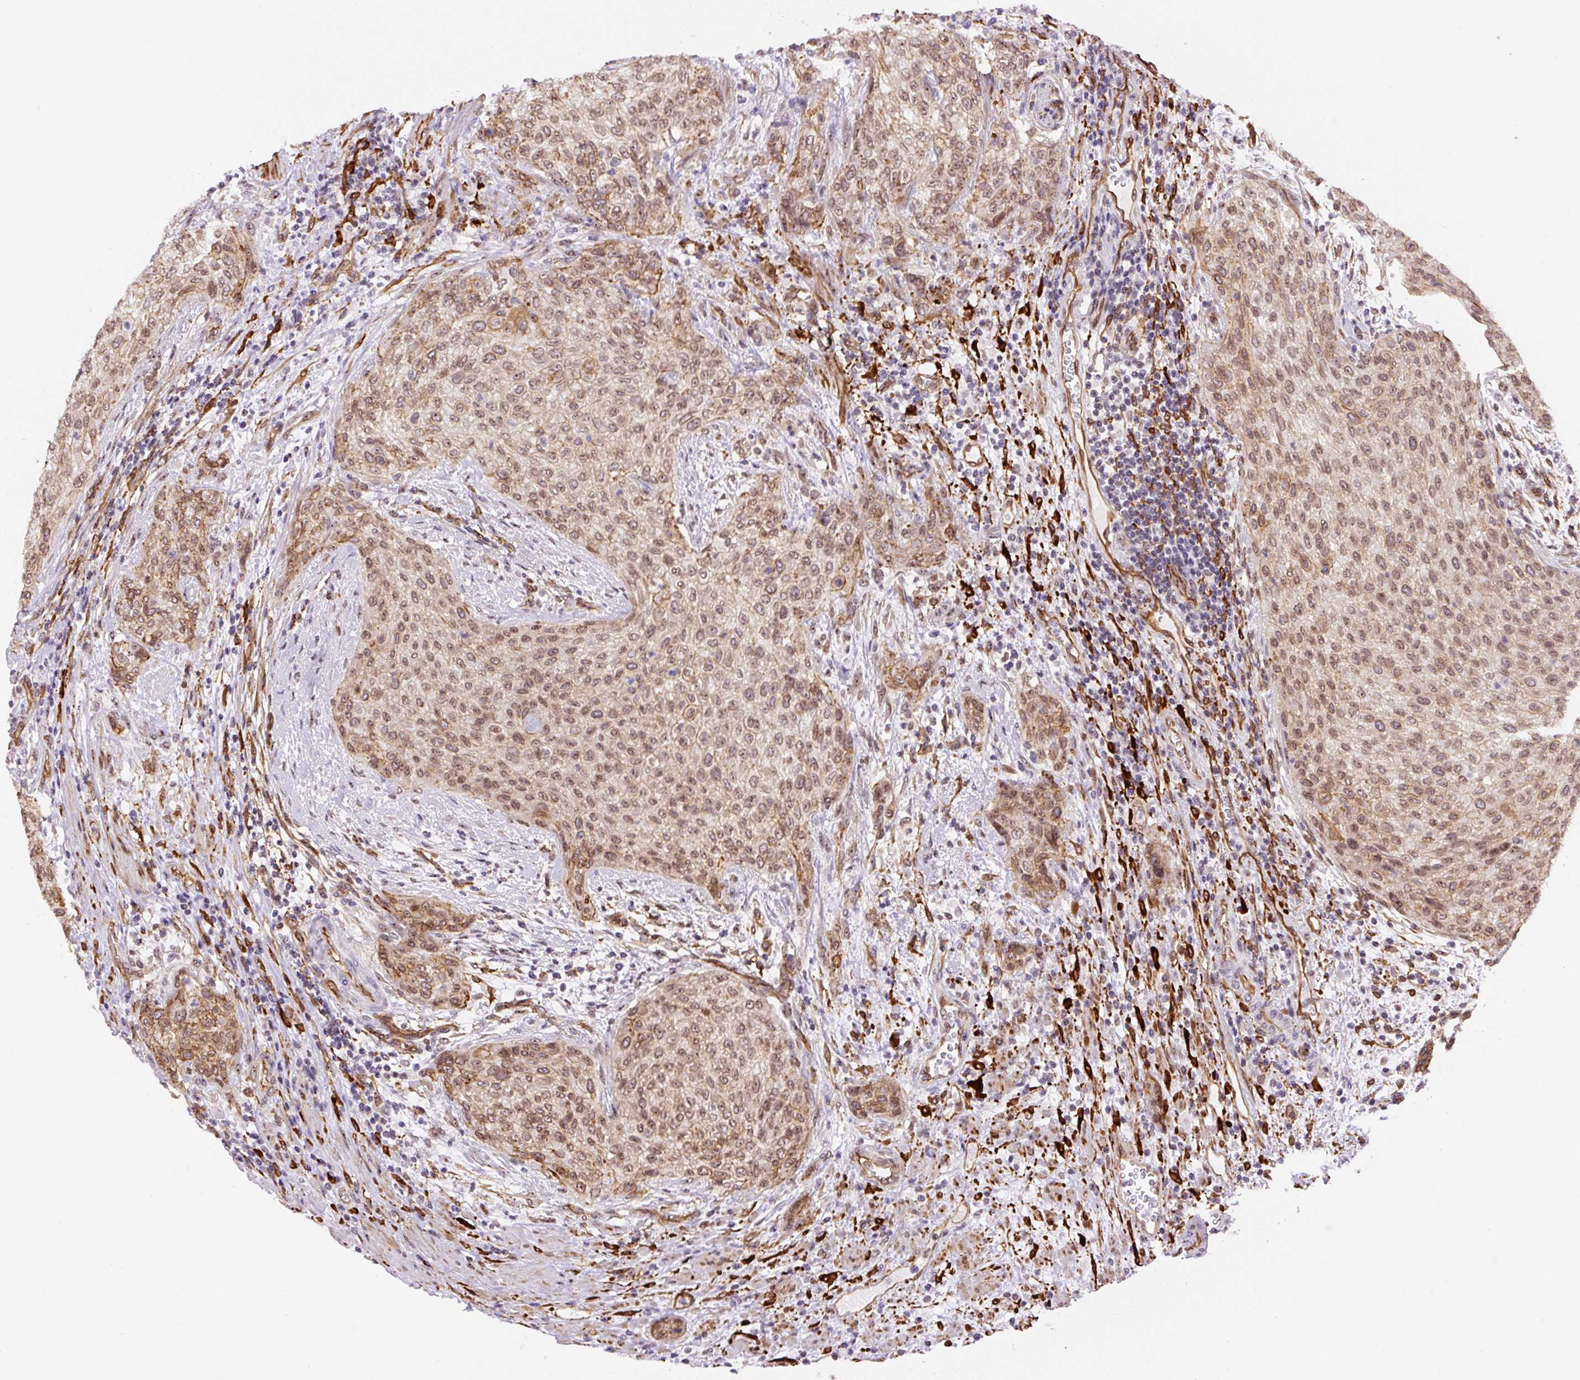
{"staining": {"intensity": "moderate", "quantity": ">75%", "location": "nuclear"}, "tissue": "urothelial cancer", "cell_type": "Tumor cells", "image_type": "cancer", "snomed": [{"axis": "morphology", "description": "Urothelial carcinoma, High grade"}, {"axis": "topography", "description": "Urinary bladder"}], "caption": "Protein staining displays moderate nuclear staining in about >75% of tumor cells in urothelial cancer. (DAB IHC with brightfield microscopy, high magnification).", "gene": "MYO5C", "patient": {"sex": "male", "age": 35}}